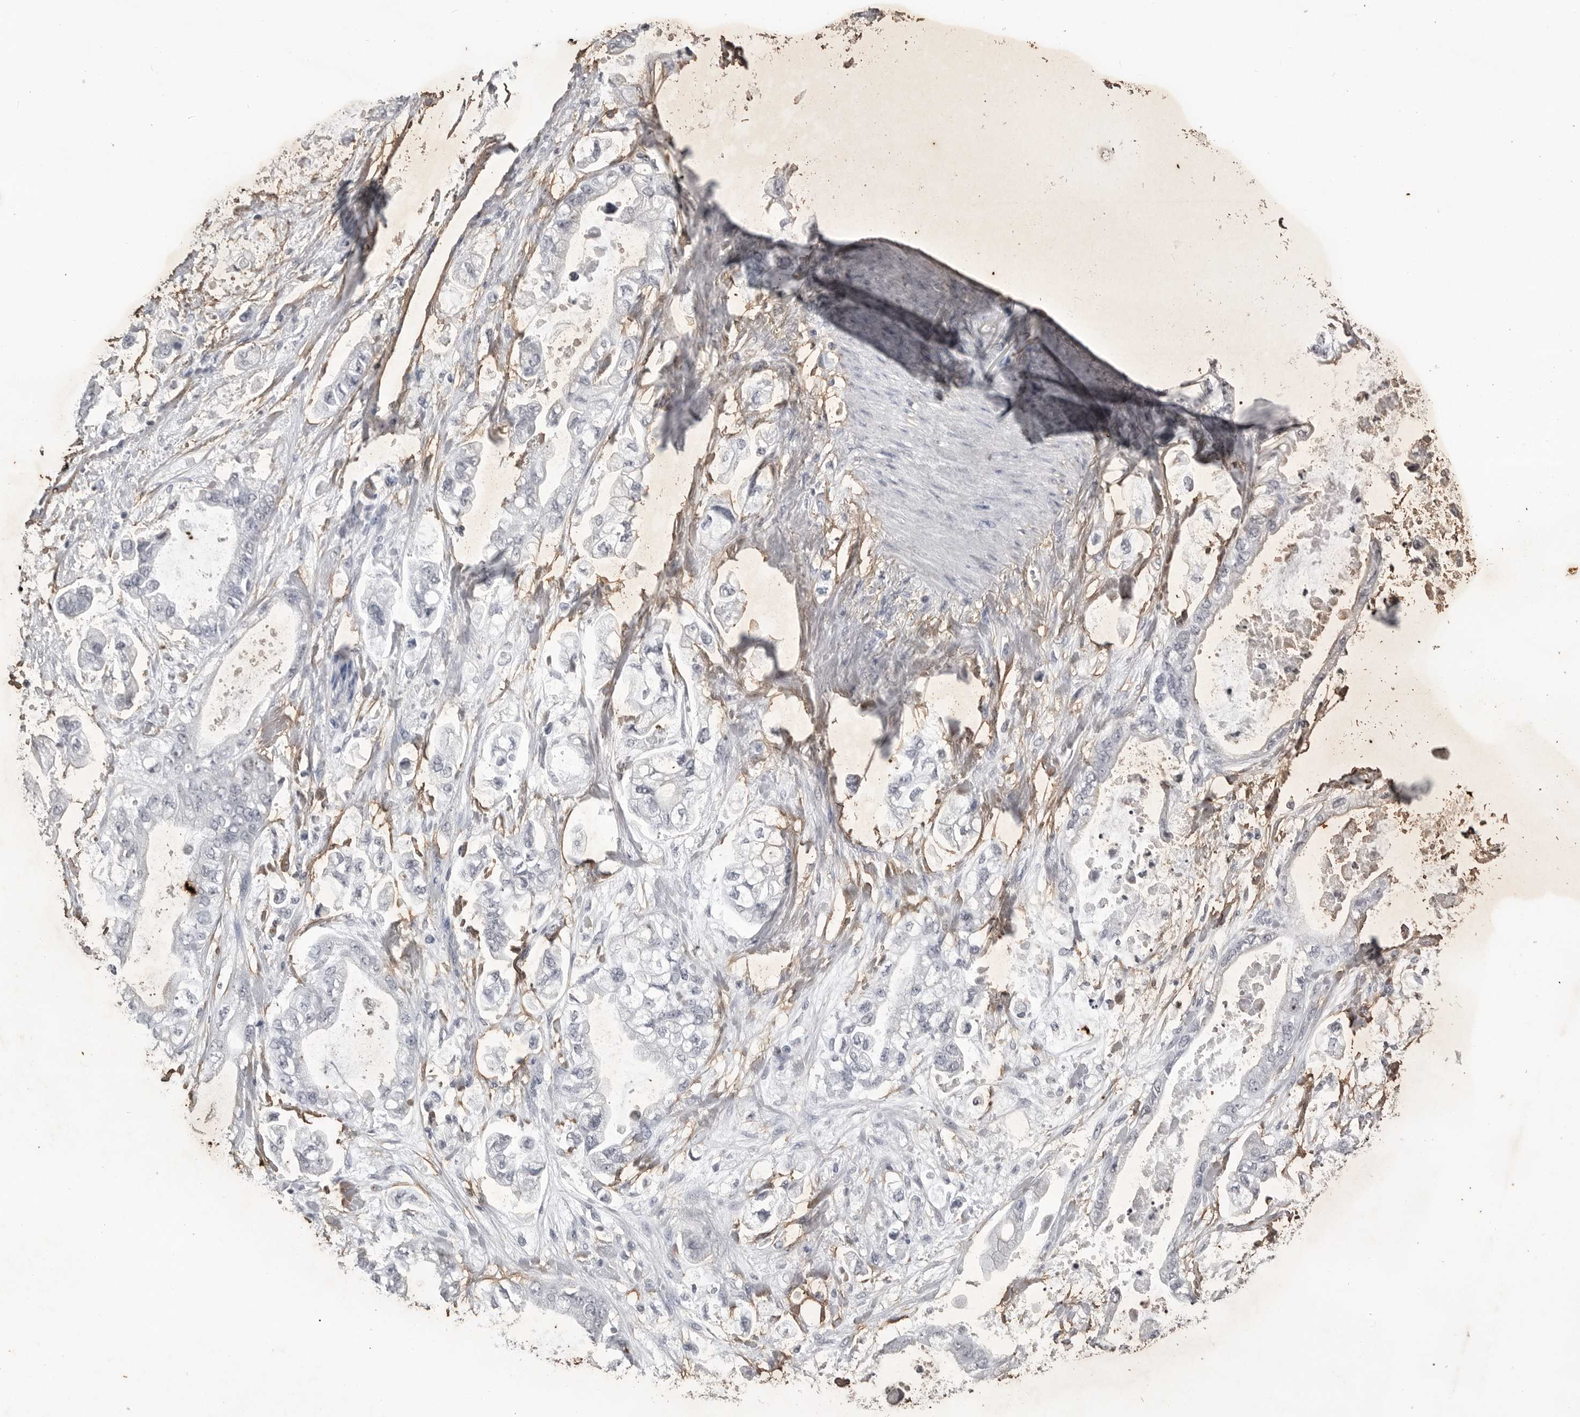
{"staining": {"intensity": "negative", "quantity": "none", "location": "none"}, "tissue": "stomach cancer", "cell_type": "Tumor cells", "image_type": "cancer", "snomed": [{"axis": "morphology", "description": "Normal tissue, NOS"}, {"axis": "morphology", "description": "Adenocarcinoma, NOS"}, {"axis": "topography", "description": "Stomach"}], "caption": "The immunohistochemistry image has no significant expression in tumor cells of stomach cancer tissue.", "gene": "RRM1", "patient": {"sex": "male", "age": 62}}